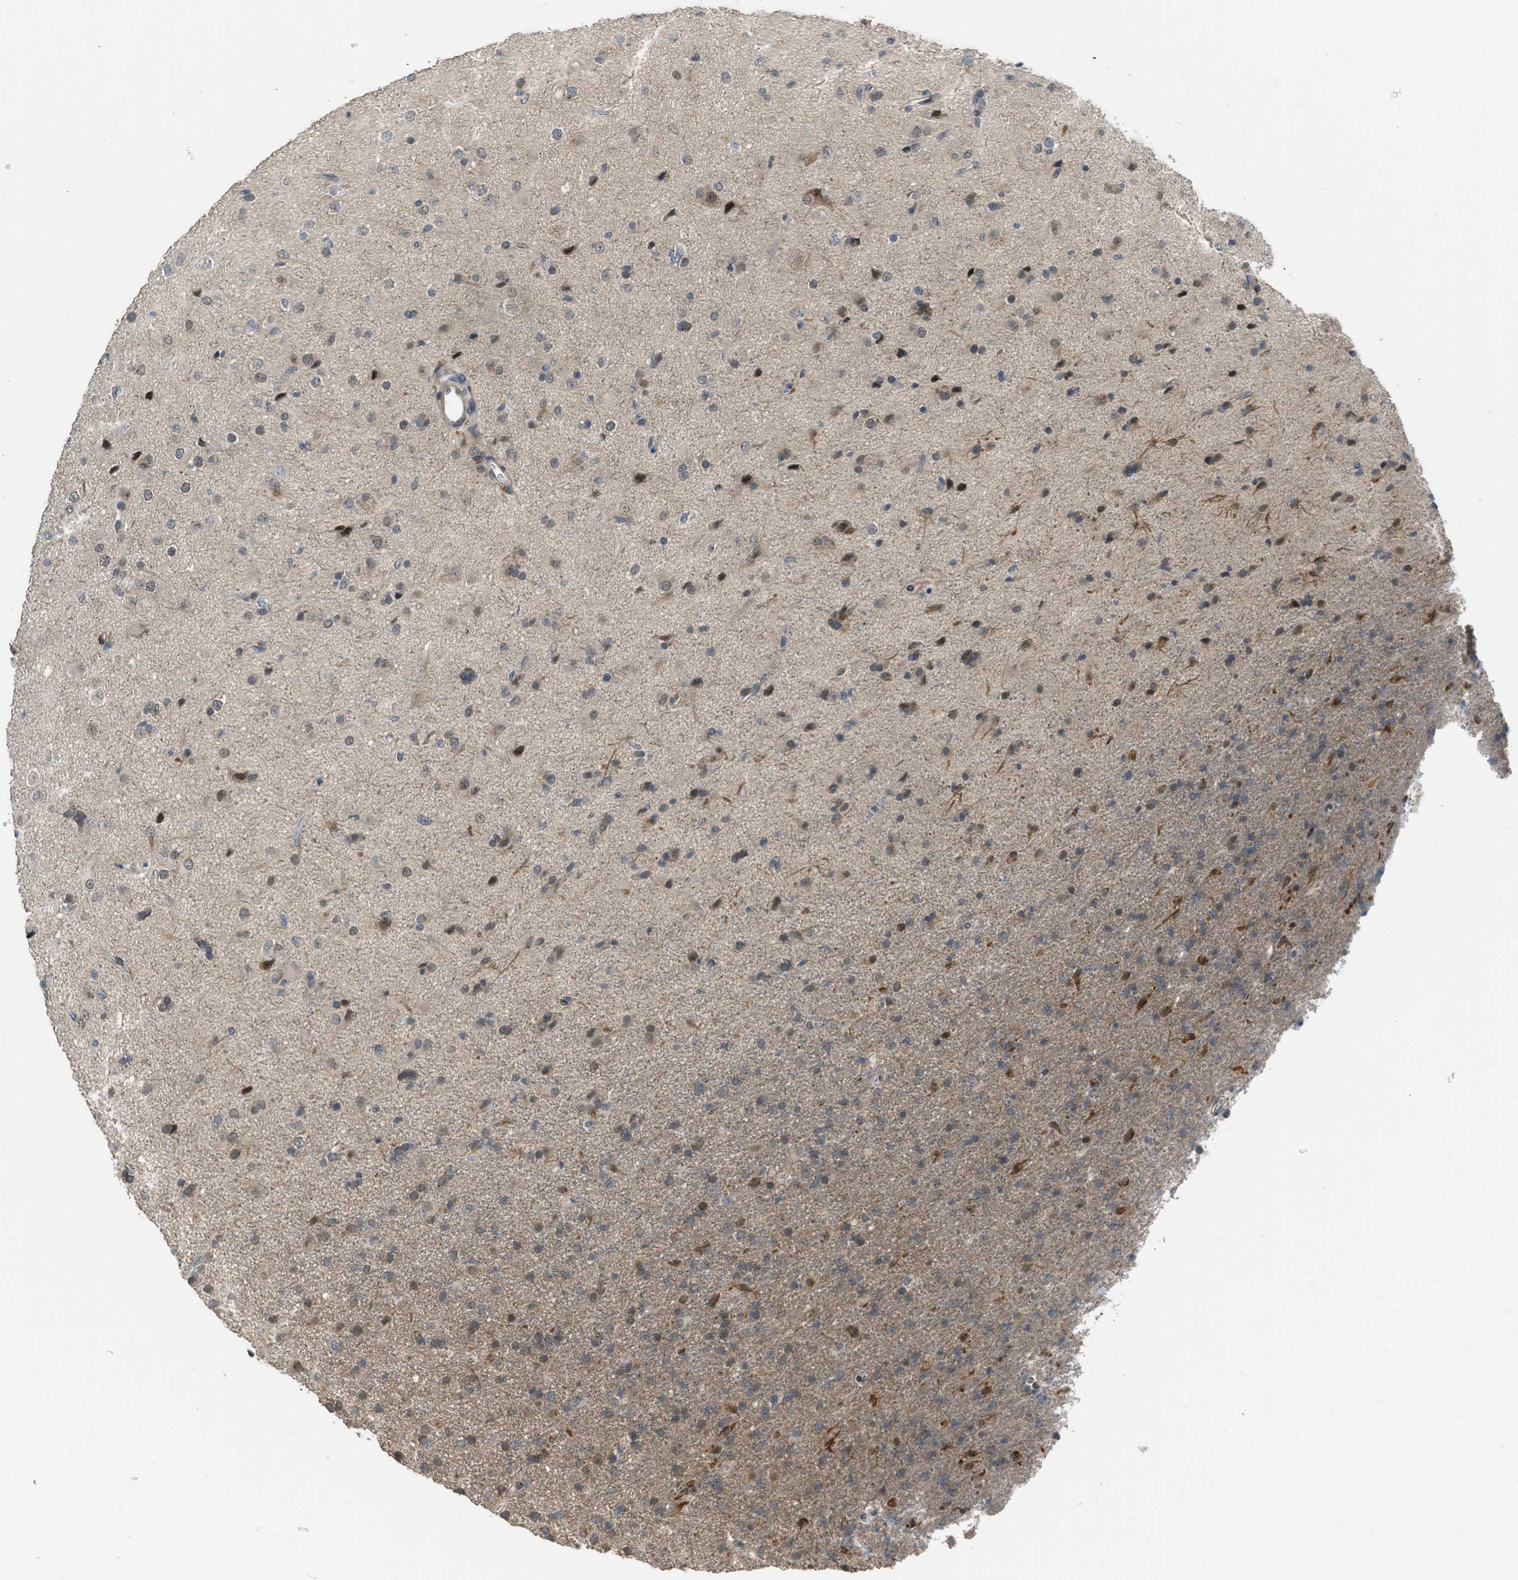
{"staining": {"intensity": "moderate", "quantity": "<25%", "location": "nuclear"}, "tissue": "glioma", "cell_type": "Tumor cells", "image_type": "cancer", "snomed": [{"axis": "morphology", "description": "Glioma, malignant, Low grade"}, {"axis": "topography", "description": "Brain"}], "caption": "About <25% of tumor cells in human glioma display moderate nuclear protein staining as visualized by brown immunohistochemical staining.", "gene": "TTBK2", "patient": {"sex": "male", "age": 65}}